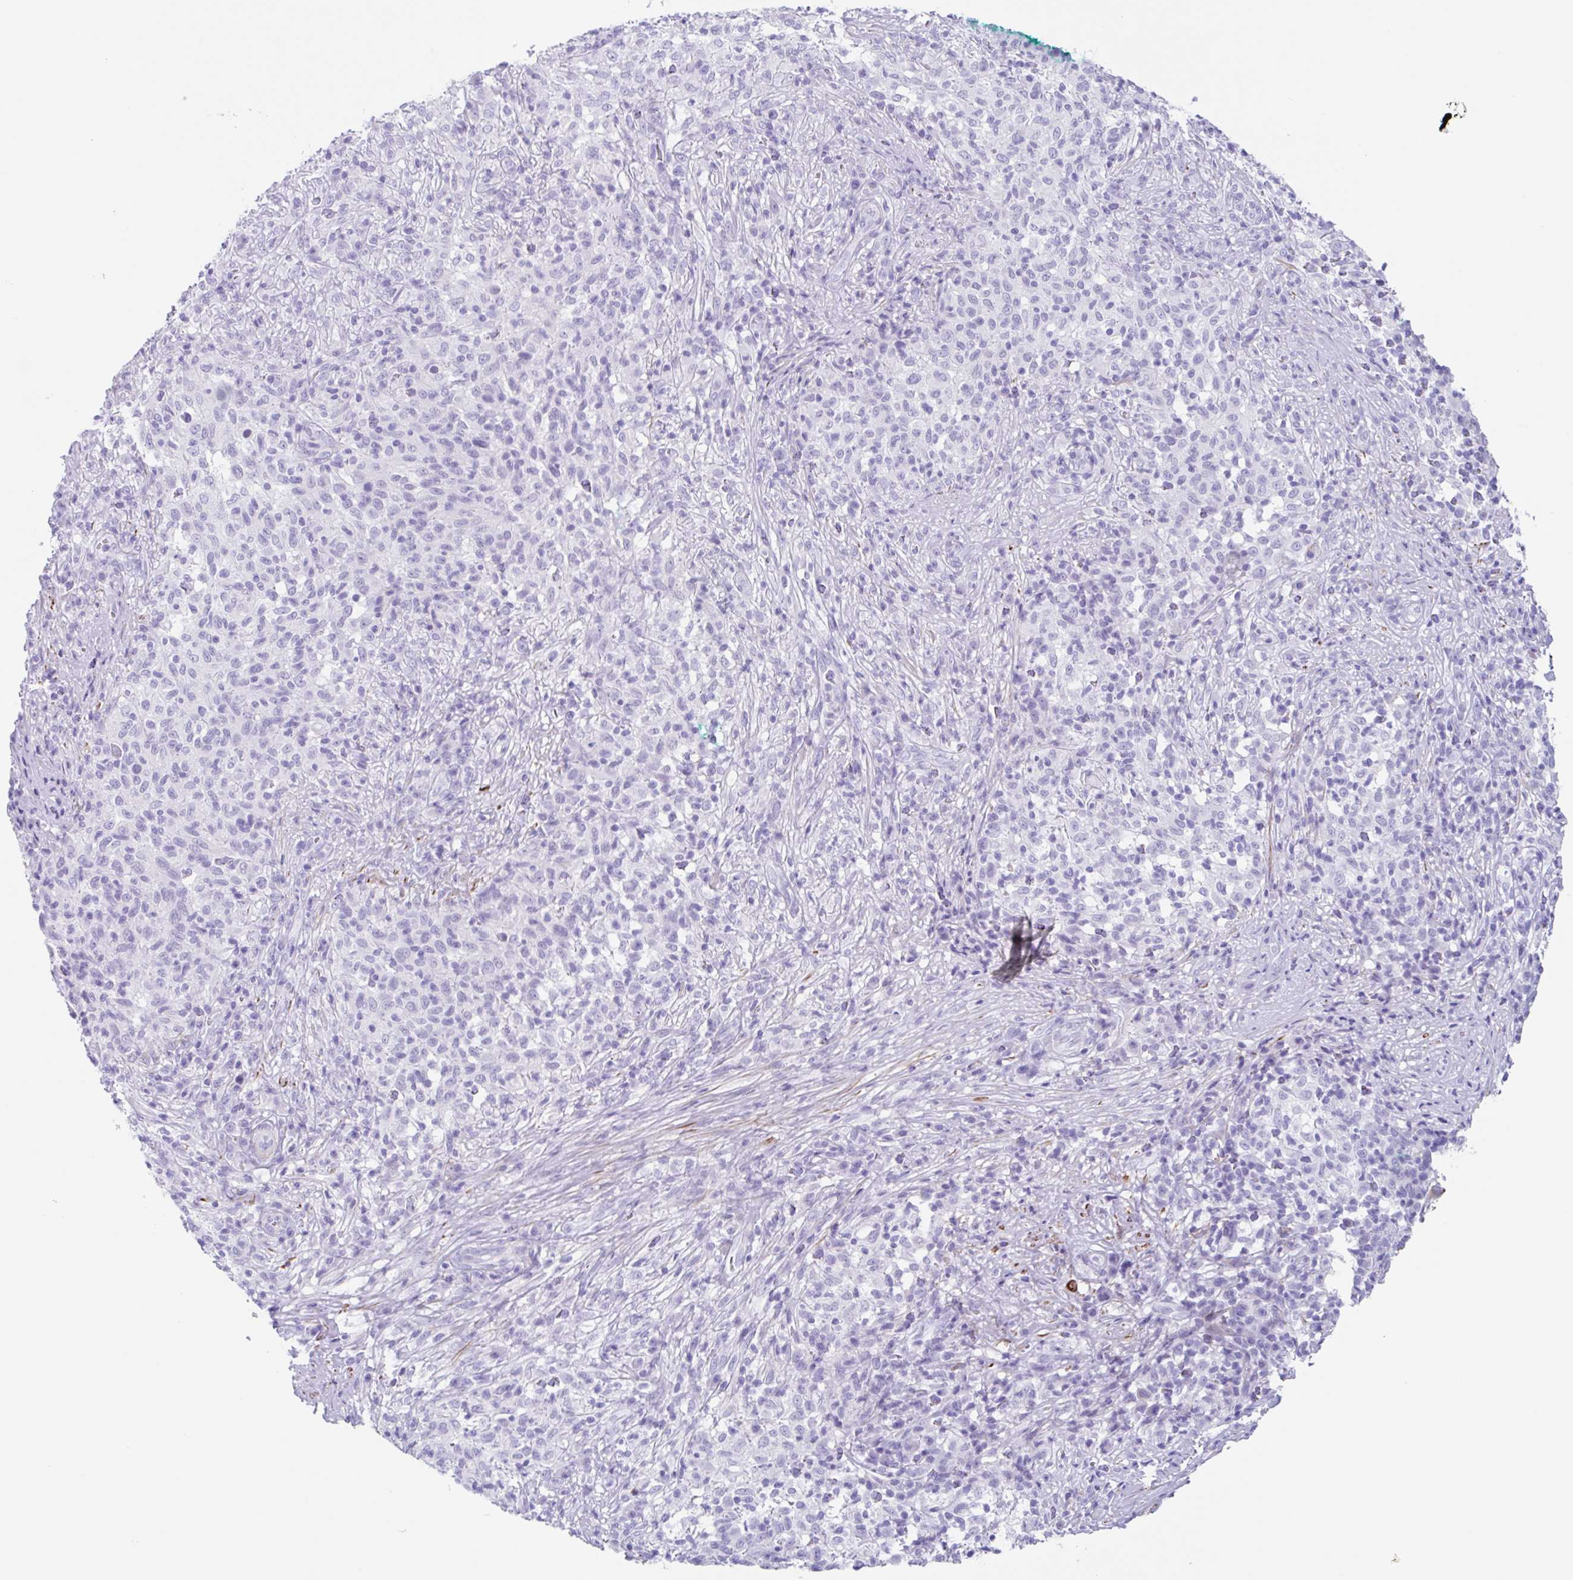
{"staining": {"intensity": "negative", "quantity": "none", "location": "none"}, "tissue": "melanoma", "cell_type": "Tumor cells", "image_type": "cancer", "snomed": [{"axis": "morphology", "description": "Malignant melanoma, NOS"}, {"axis": "topography", "description": "Skin"}], "caption": "Tumor cells show no significant staining in malignant melanoma.", "gene": "TAS2R41", "patient": {"sex": "male", "age": 66}}